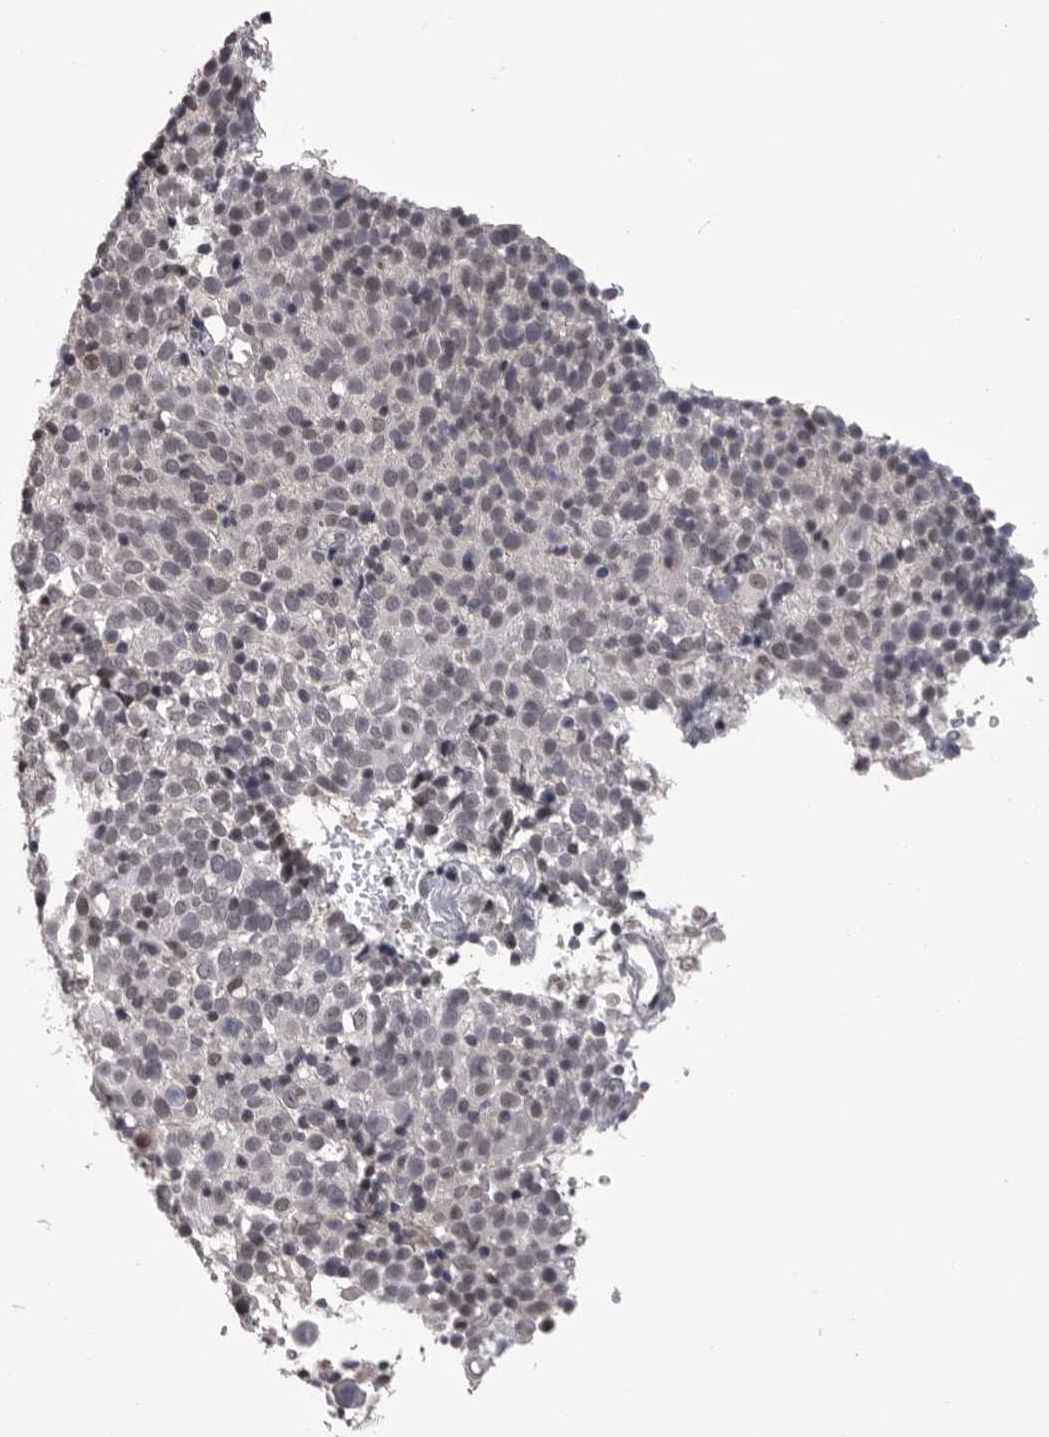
{"staining": {"intensity": "weak", "quantity": "<25%", "location": "nuclear"}, "tissue": "cervical cancer", "cell_type": "Tumor cells", "image_type": "cancer", "snomed": [{"axis": "morphology", "description": "Squamous cell carcinoma, NOS"}, {"axis": "topography", "description": "Cervix"}], "caption": "A high-resolution micrograph shows immunohistochemistry (IHC) staining of cervical cancer, which displays no significant expression in tumor cells.", "gene": "DLG2", "patient": {"sex": "female", "age": 74}}